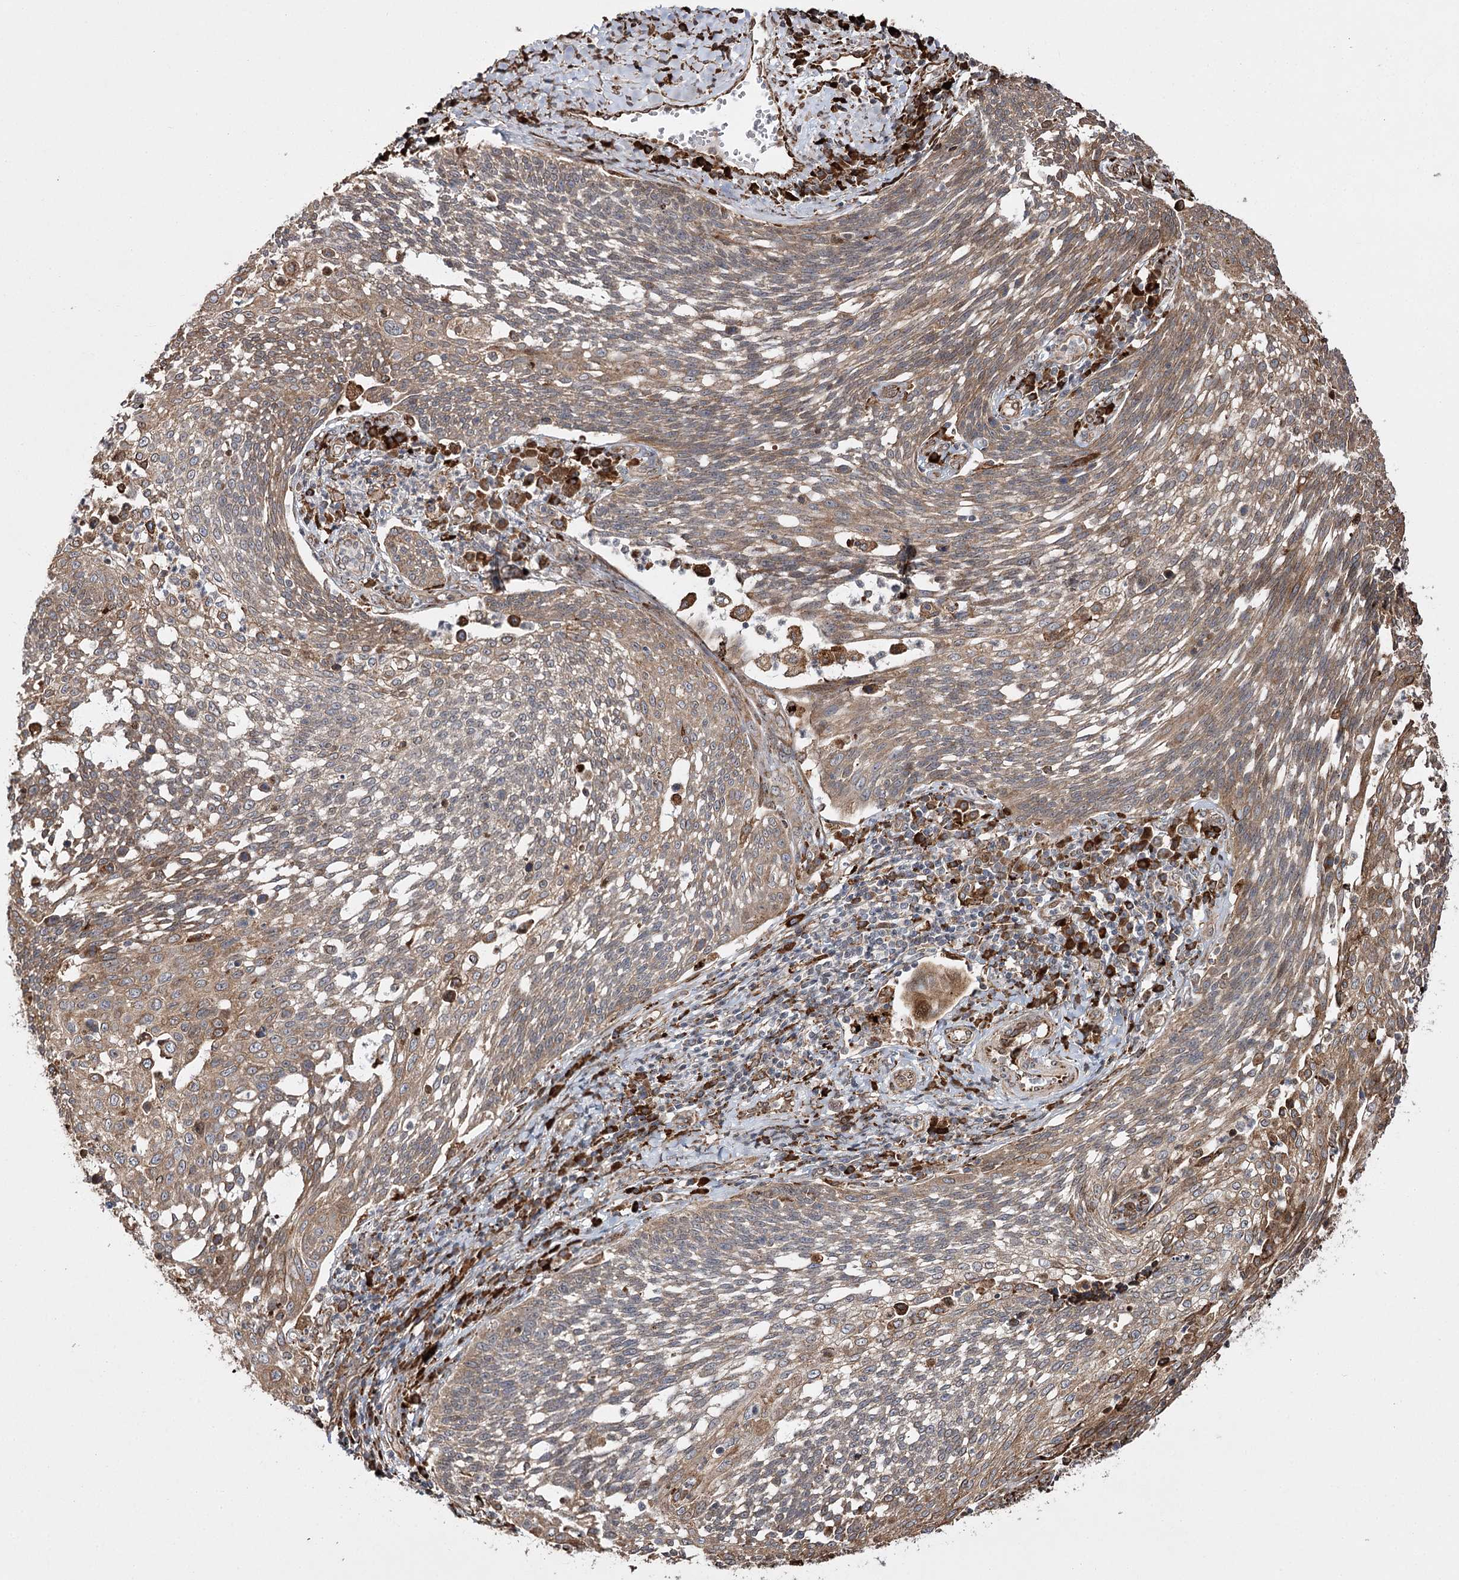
{"staining": {"intensity": "moderate", "quantity": ">75%", "location": "cytoplasmic/membranous"}, "tissue": "cervical cancer", "cell_type": "Tumor cells", "image_type": "cancer", "snomed": [{"axis": "morphology", "description": "Squamous cell carcinoma, NOS"}, {"axis": "topography", "description": "Cervix"}], "caption": "Immunohistochemical staining of cervical cancer (squamous cell carcinoma) exhibits medium levels of moderate cytoplasmic/membranous expression in approximately >75% of tumor cells.", "gene": "FANCL", "patient": {"sex": "female", "age": 34}}